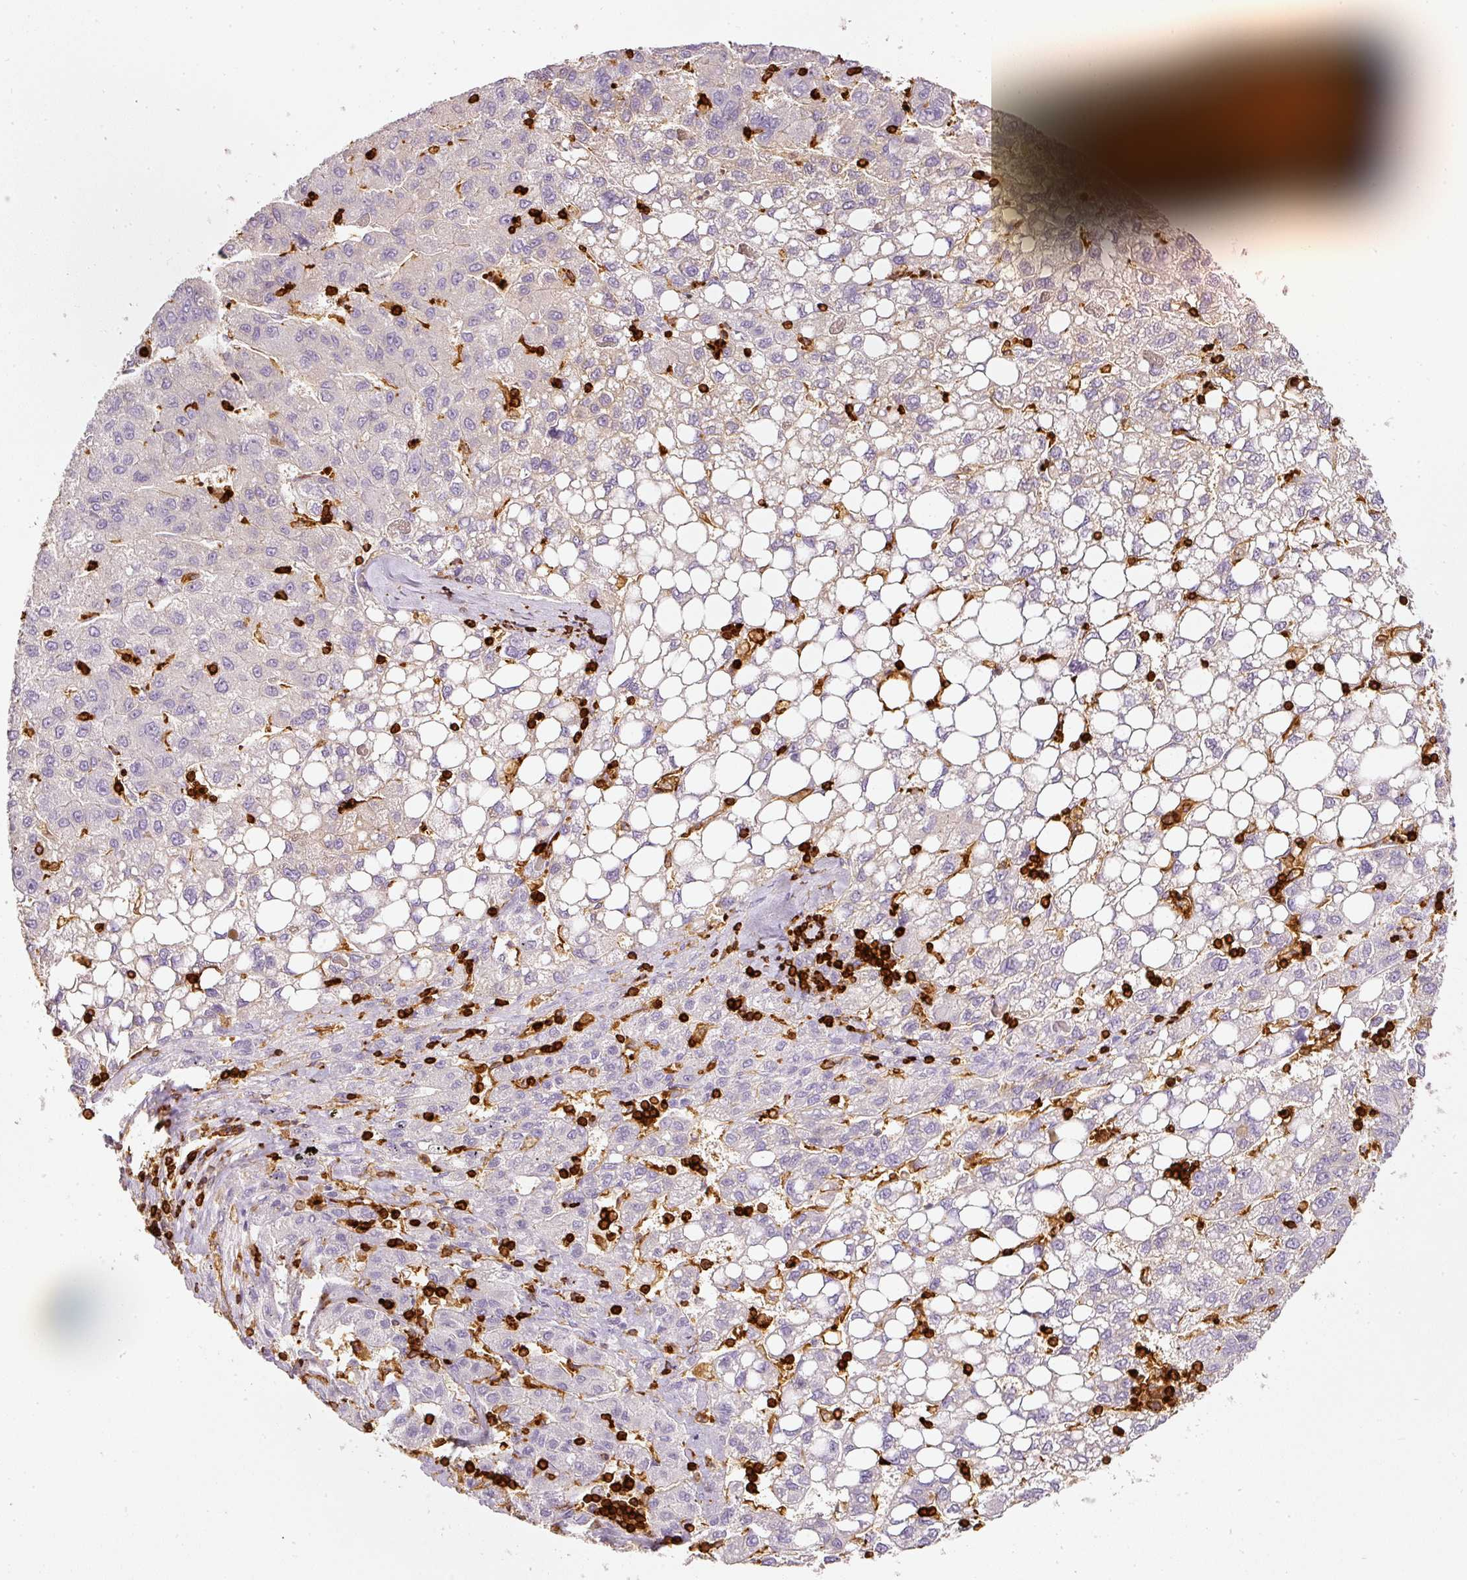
{"staining": {"intensity": "negative", "quantity": "none", "location": "none"}, "tissue": "liver cancer", "cell_type": "Tumor cells", "image_type": "cancer", "snomed": [{"axis": "morphology", "description": "Carcinoma, Hepatocellular, NOS"}, {"axis": "topography", "description": "Liver"}], "caption": "IHC micrograph of neoplastic tissue: human liver hepatocellular carcinoma stained with DAB shows no significant protein positivity in tumor cells. (DAB (3,3'-diaminobenzidine) immunohistochemistry with hematoxylin counter stain).", "gene": "EVL", "patient": {"sex": "female", "age": 82}}